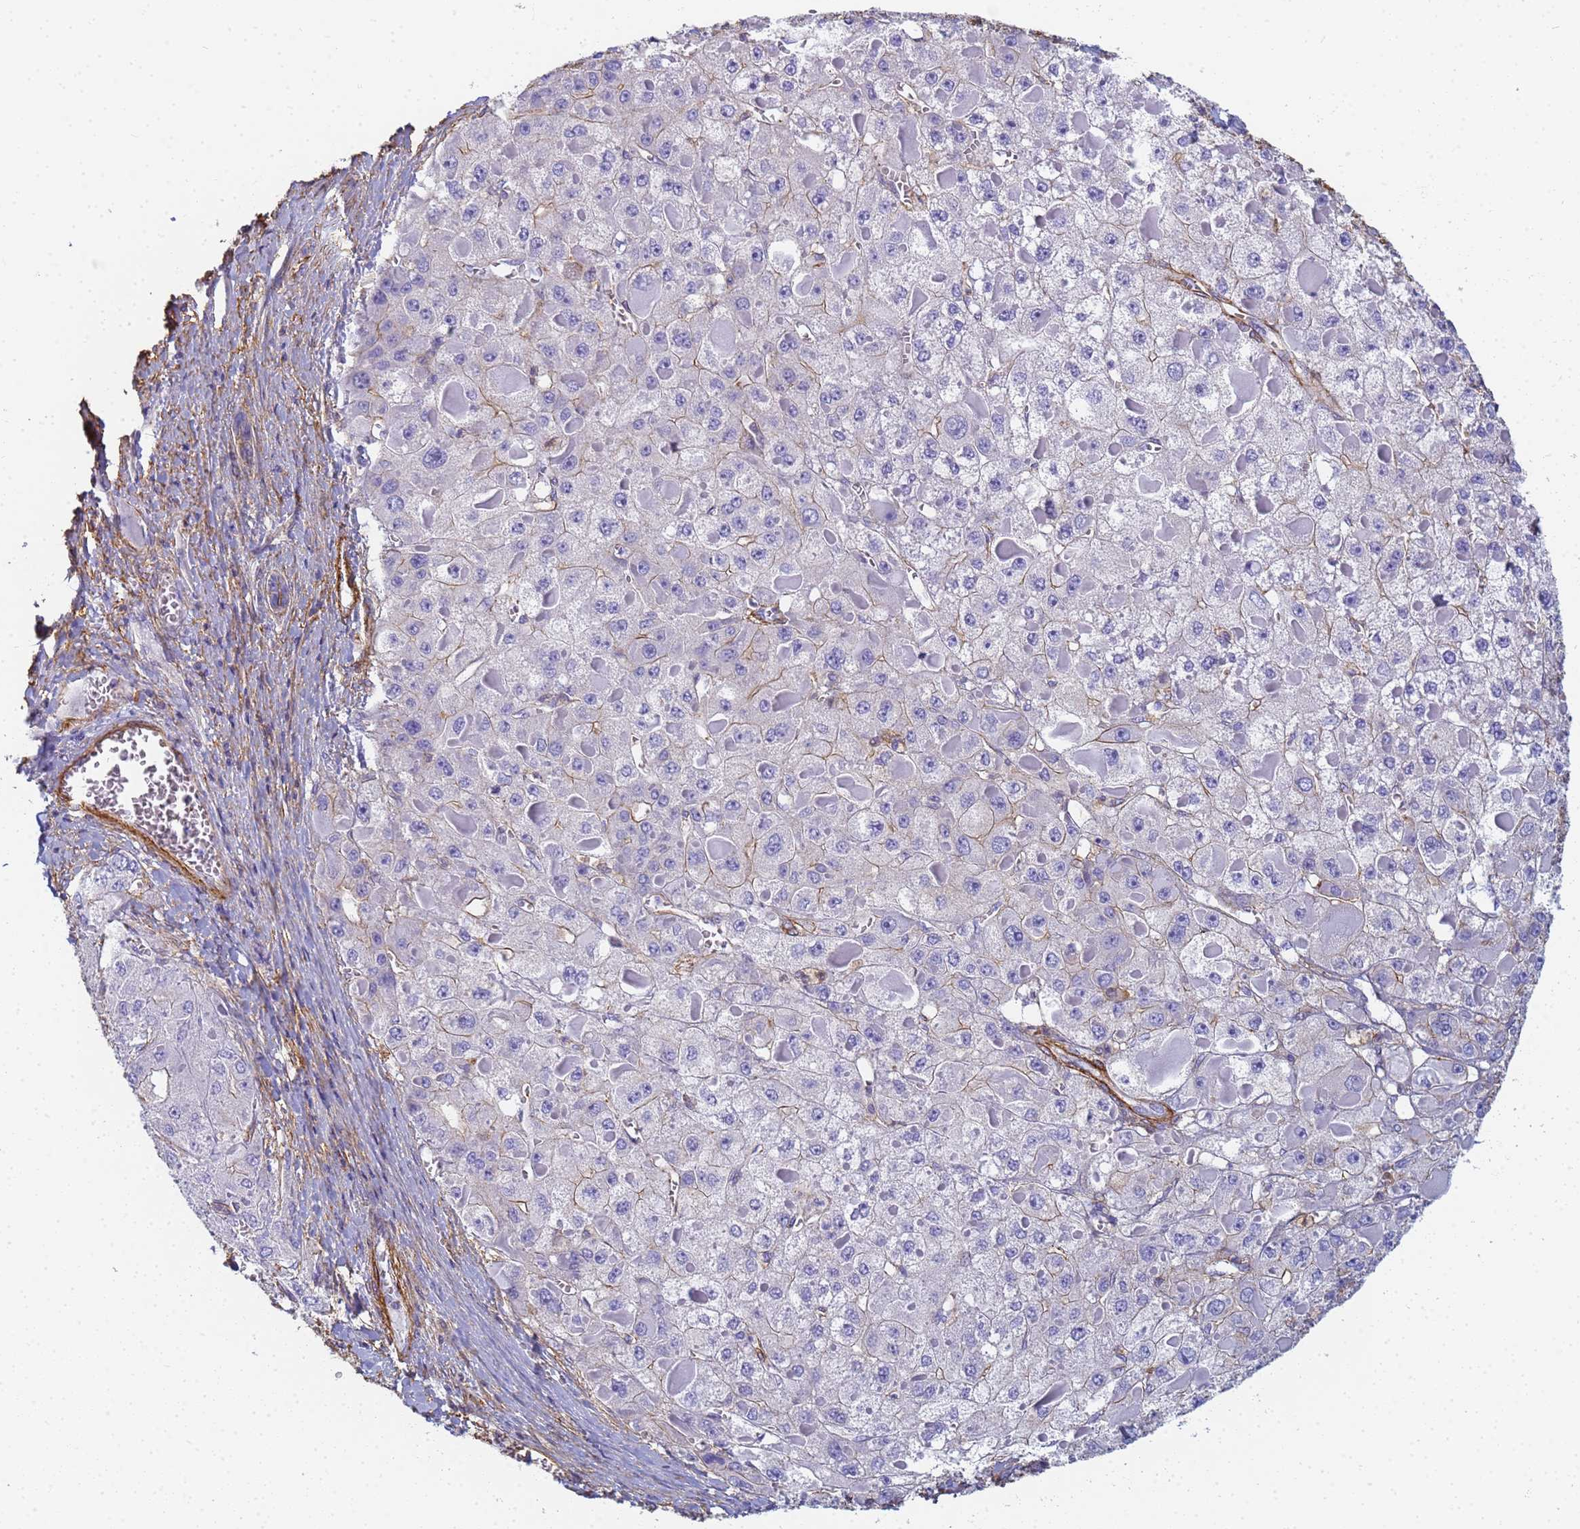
{"staining": {"intensity": "weak", "quantity": "<25%", "location": "cytoplasmic/membranous"}, "tissue": "liver cancer", "cell_type": "Tumor cells", "image_type": "cancer", "snomed": [{"axis": "morphology", "description": "Carcinoma, Hepatocellular, NOS"}, {"axis": "topography", "description": "Liver"}], "caption": "This is a image of IHC staining of liver cancer, which shows no positivity in tumor cells.", "gene": "TPM1", "patient": {"sex": "female", "age": 73}}